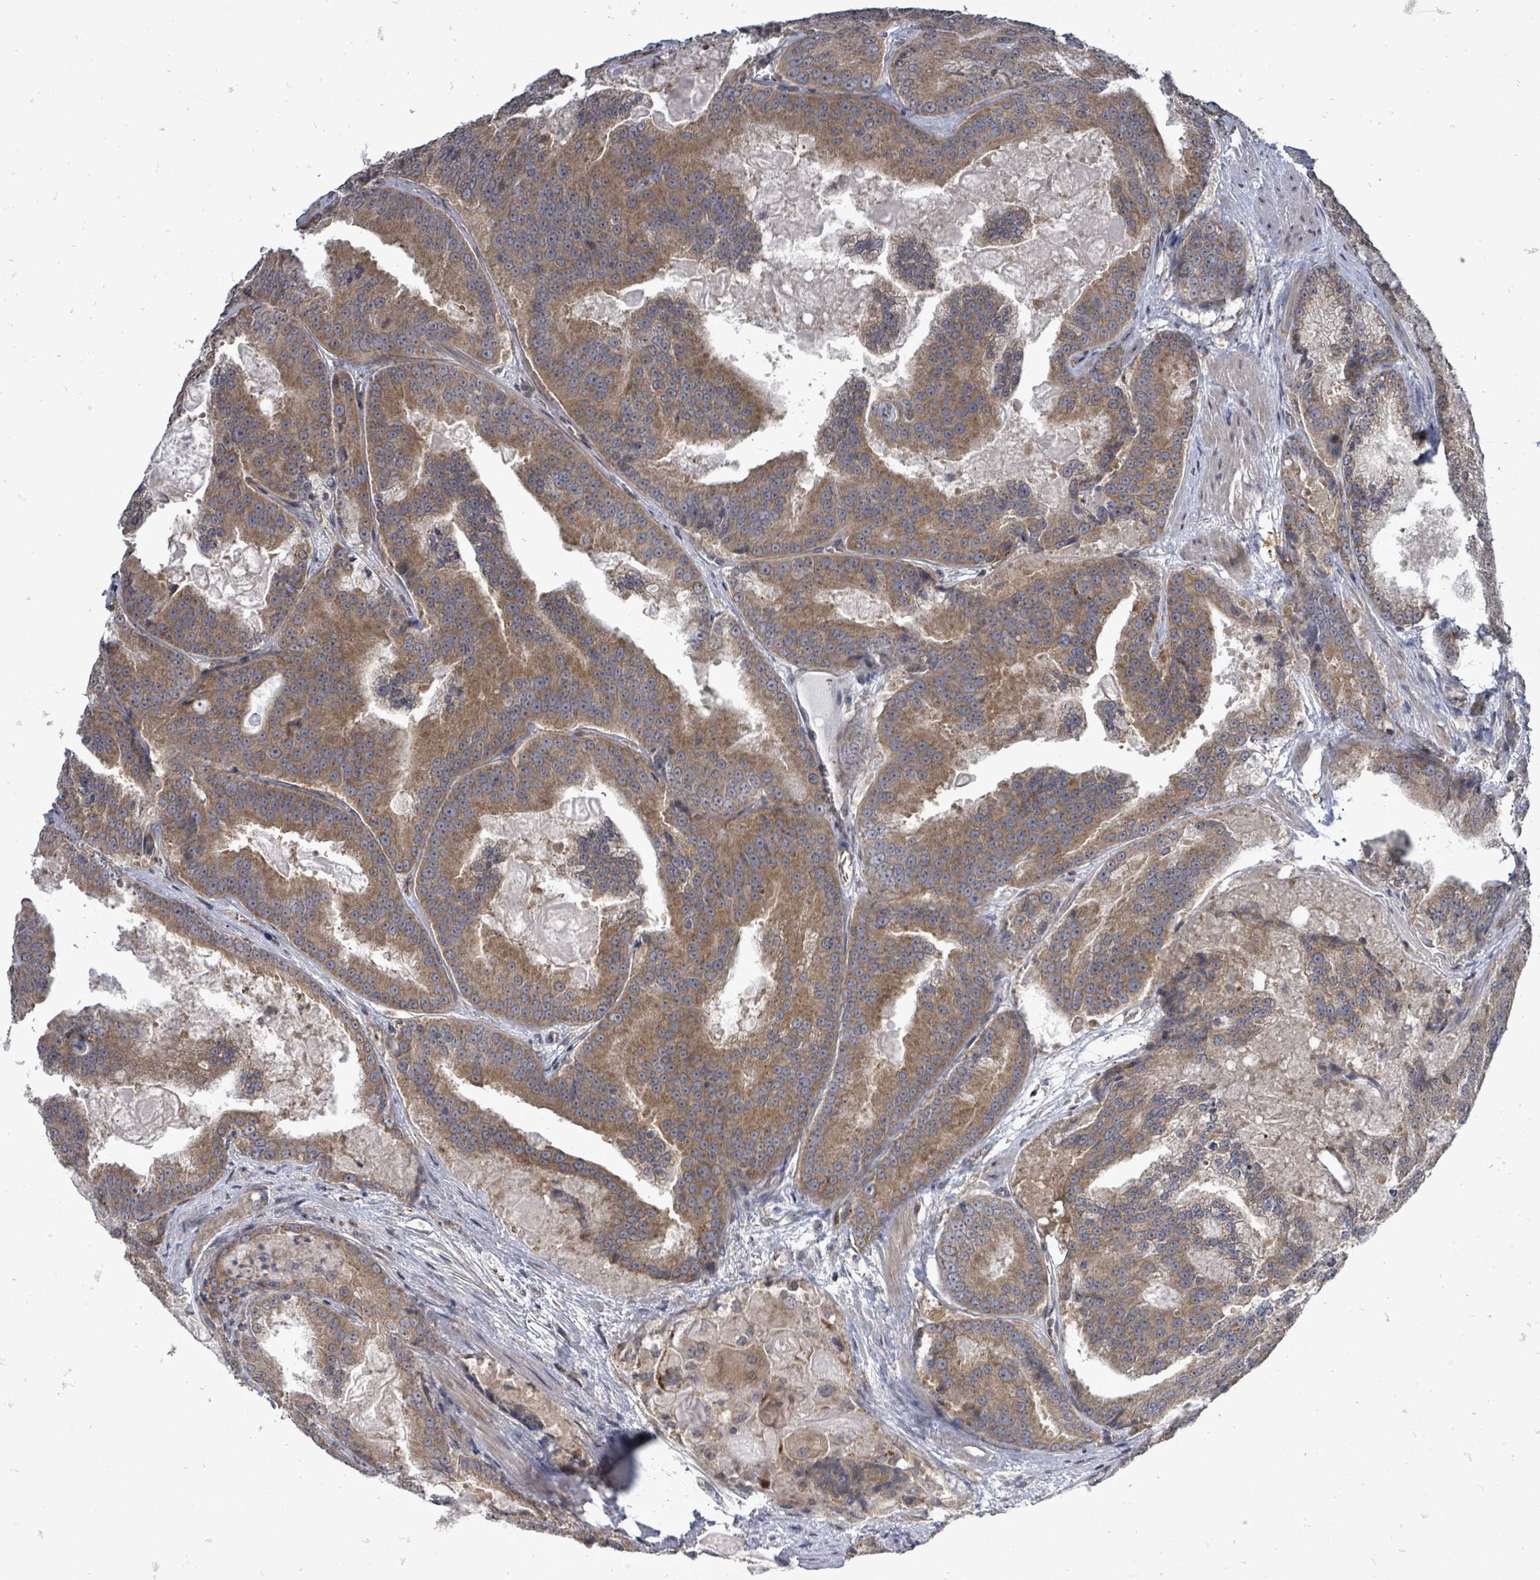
{"staining": {"intensity": "moderate", "quantity": ">75%", "location": "cytoplasmic/membranous"}, "tissue": "prostate cancer", "cell_type": "Tumor cells", "image_type": "cancer", "snomed": [{"axis": "morphology", "description": "Adenocarcinoma, High grade"}, {"axis": "topography", "description": "Prostate"}], "caption": "Adenocarcinoma (high-grade) (prostate) was stained to show a protein in brown. There is medium levels of moderate cytoplasmic/membranous staining in about >75% of tumor cells.", "gene": "RALGAPB", "patient": {"sex": "male", "age": 61}}